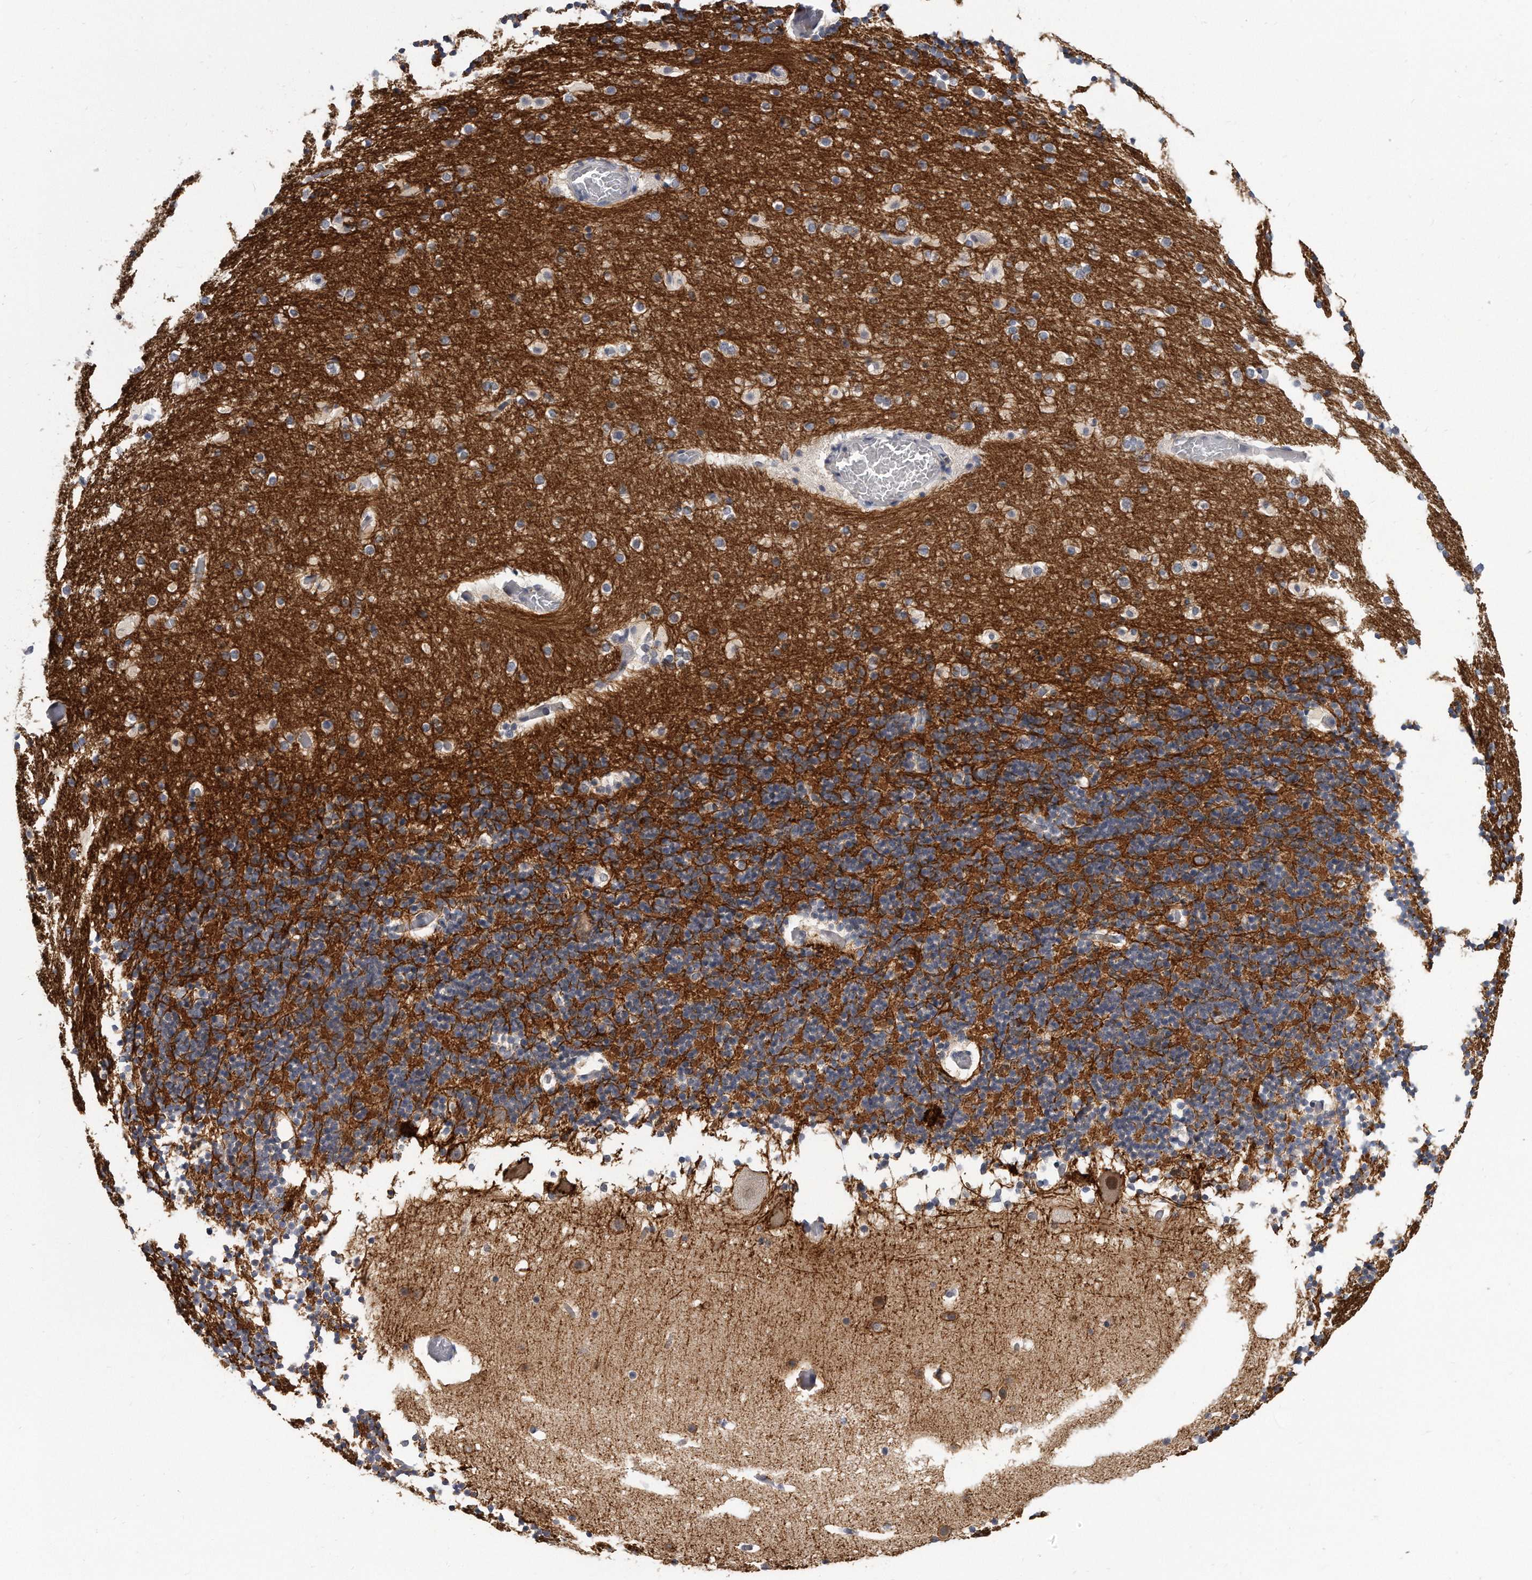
{"staining": {"intensity": "moderate", "quantity": "25%-75%", "location": "cytoplasmic/membranous"}, "tissue": "cerebellum", "cell_type": "Cells in granular layer", "image_type": "normal", "snomed": [{"axis": "morphology", "description": "Normal tissue, NOS"}, {"axis": "topography", "description": "Cerebellum"}], "caption": "Immunohistochemistry (IHC) (DAB (3,3'-diaminobenzidine)) staining of unremarkable human cerebellum exhibits moderate cytoplasmic/membranous protein expression in about 25%-75% of cells in granular layer.", "gene": "KLHL7", "patient": {"sex": "male", "age": 57}}